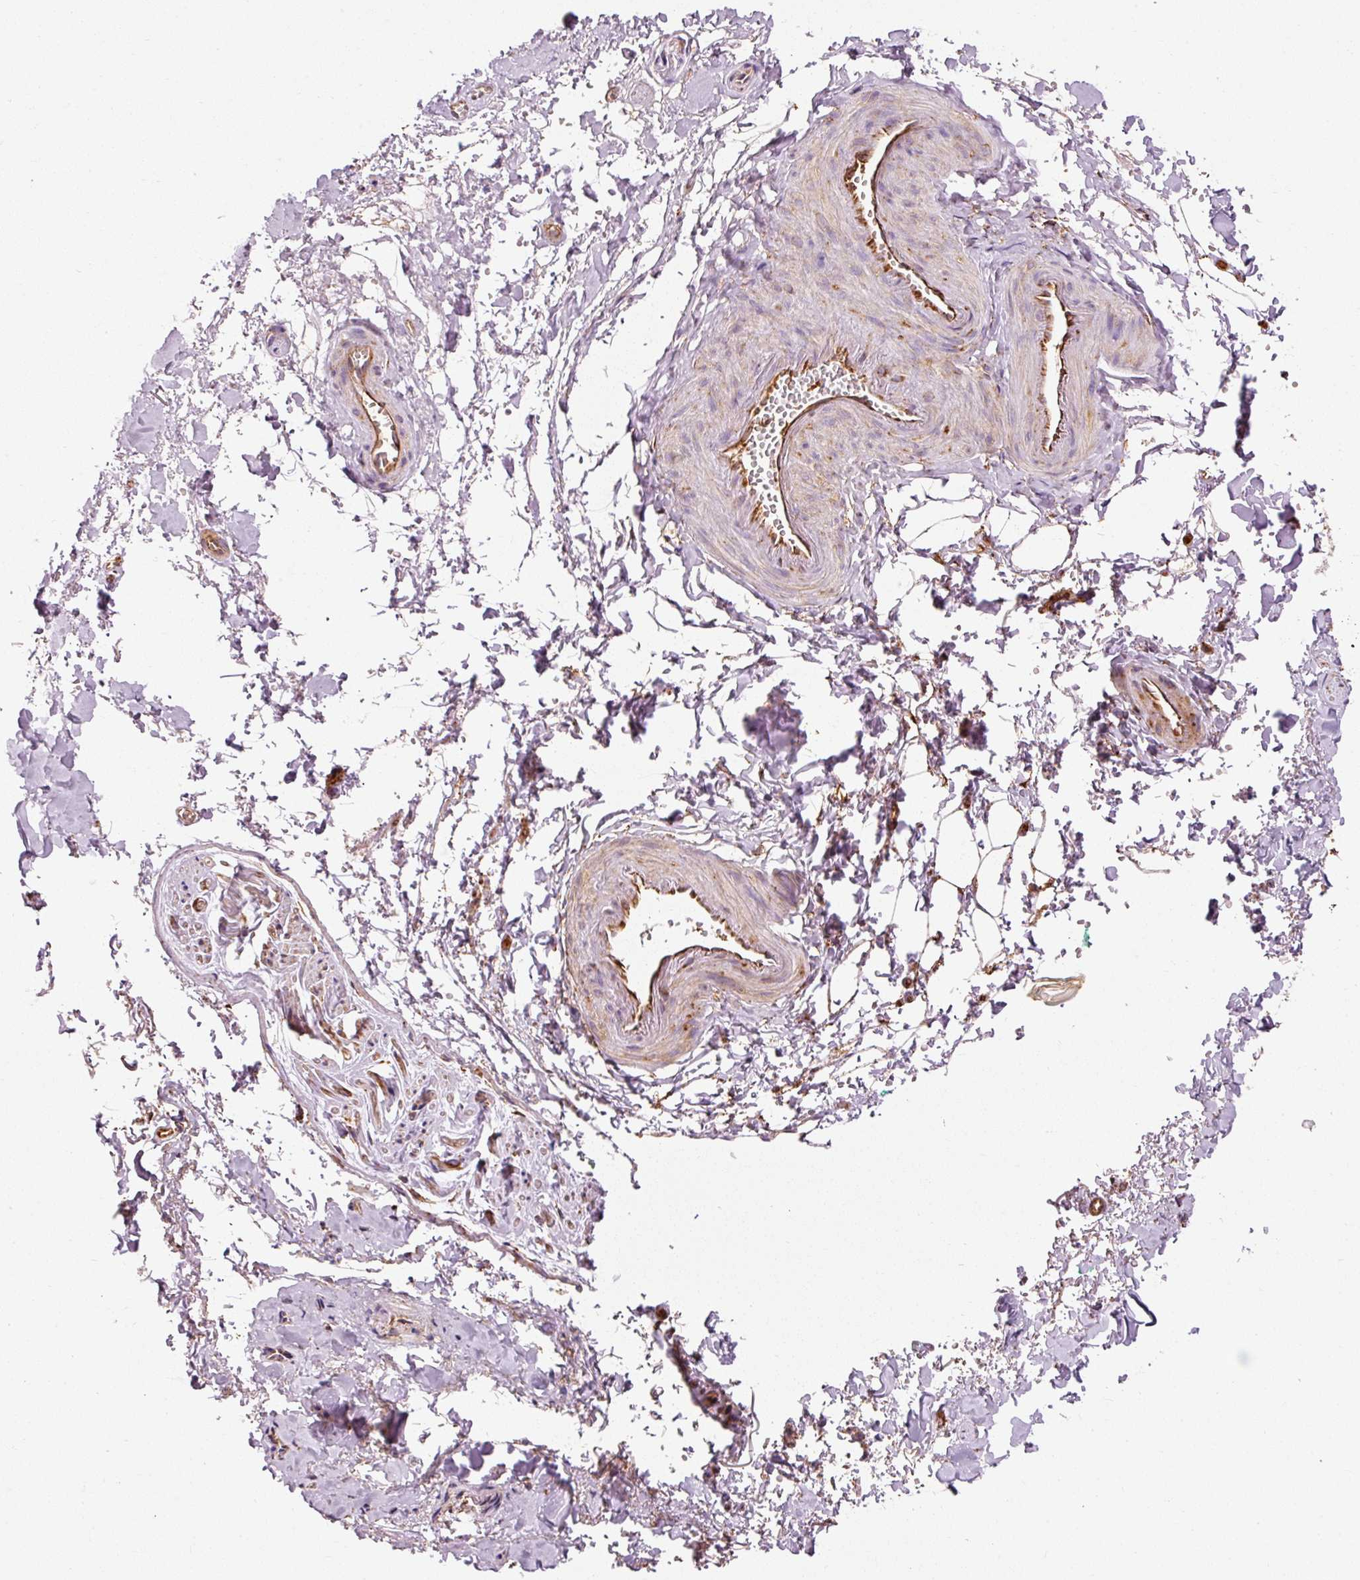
{"staining": {"intensity": "moderate", "quantity": "<25%", "location": "cytoplasmic/membranous"}, "tissue": "adipose tissue", "cell_type": "Adipocytes", "image_type": "normal", "snomed": [{"axis": "morphology", "description": "Normal tissue, NOS"}, {"axis": "topography", "description": "Vulva"}, {"axis": "topography", "description": "Vagina"}, {"axis": "topography", "description": "Peripheral nerve tissue"}], "caption": "A high-resolution photomicrograph shows immunohistochemistry staining of unremarkable adipose tissue, which demonstrates moderate cytoplasmic/membranous staining in approximately <25% of adipocytes.", "gene": "ENSG00000256500", "patient": {"sex": "female", "age": 66}}